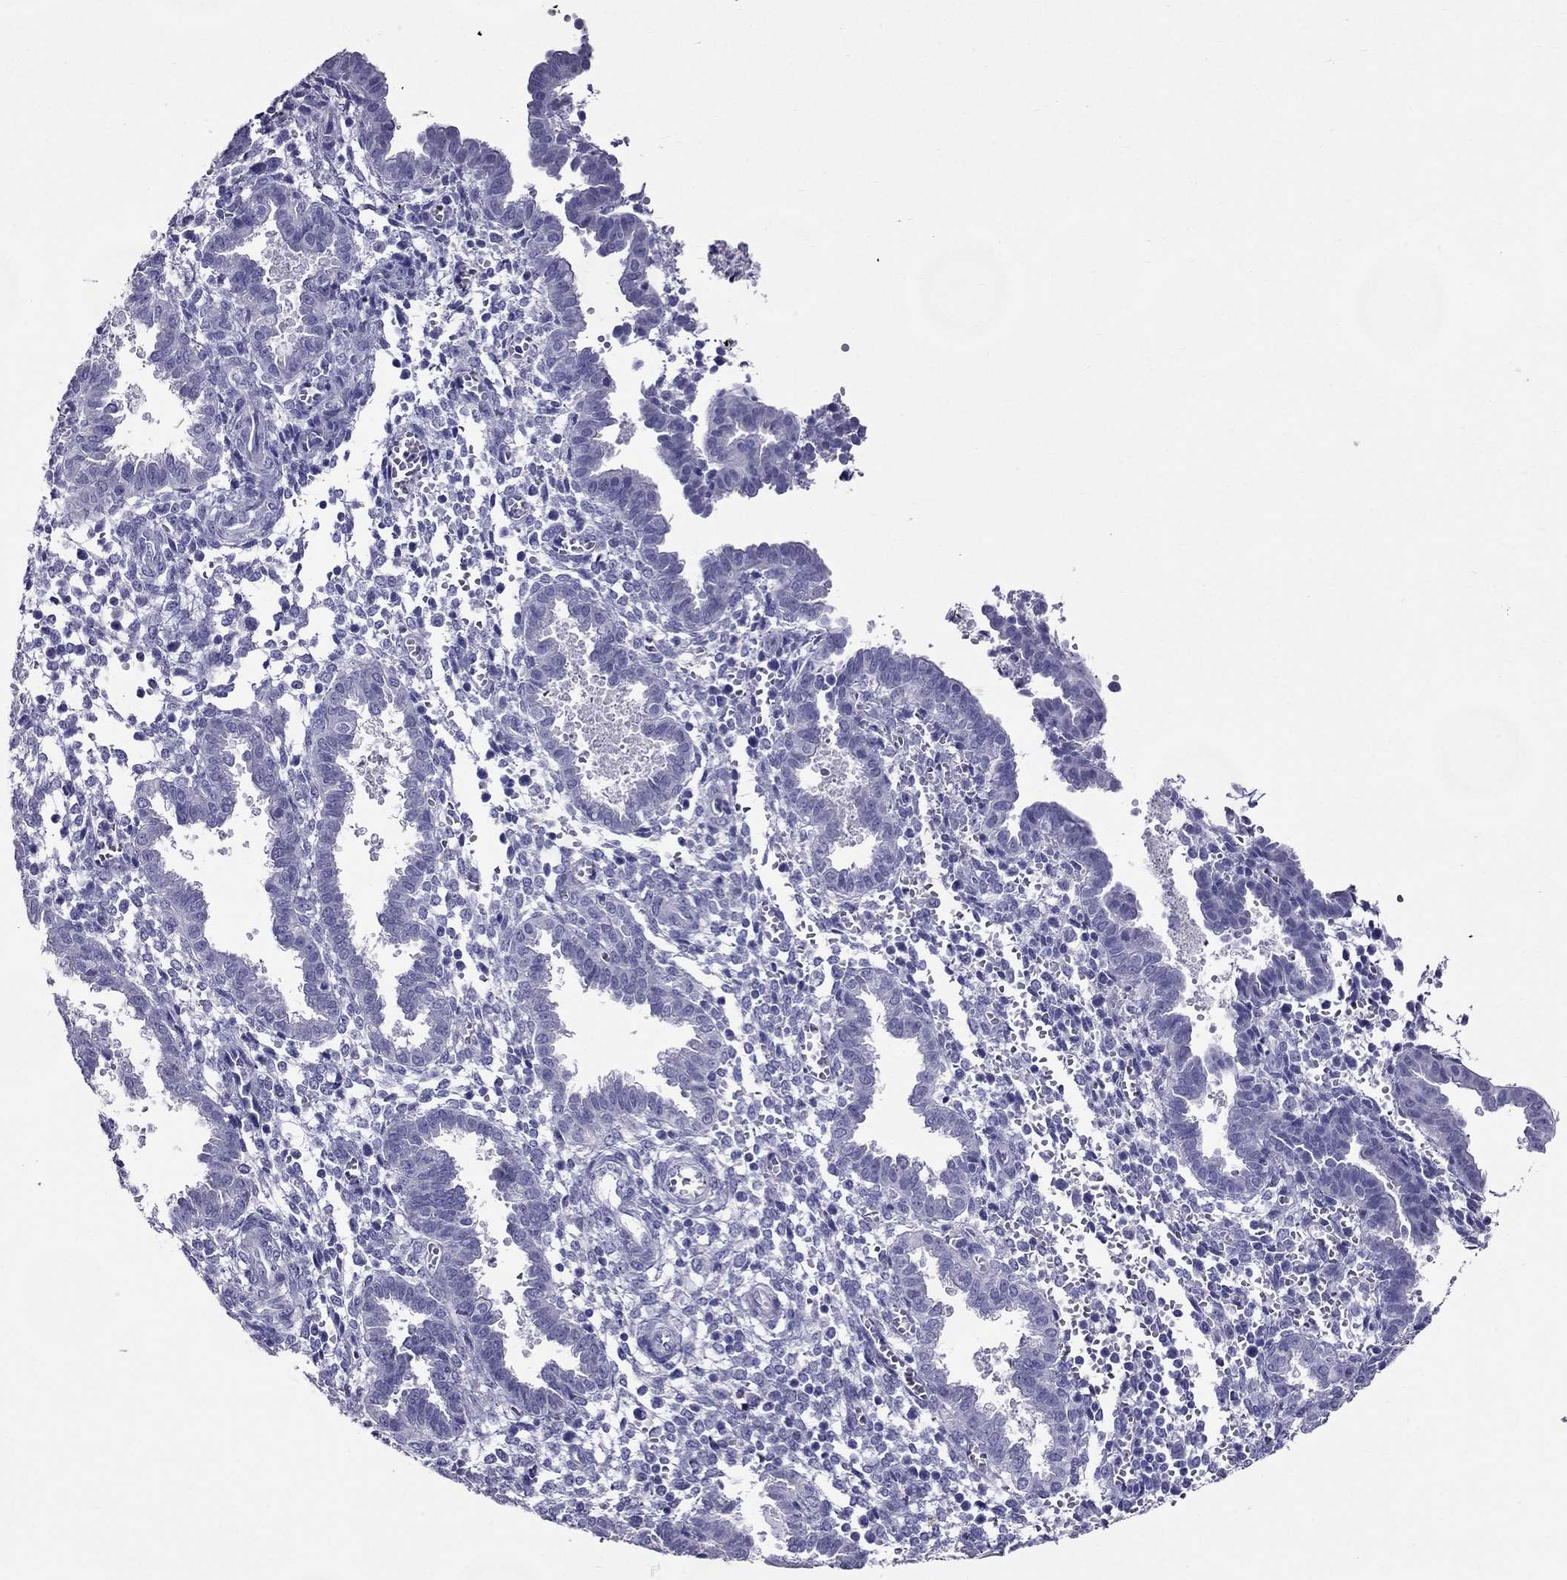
{"staining": {"intensity": "negative", "quantity": "none", "location": "none"}, "tissue": "endometrium", "cell_type": "Cells in endometrial stroma", "image_type": "normal", "snomed": [{"axis": "morphology", "description": "Normal tissue, NOS"}, {"axis": "topography", "description": "Endometrium"}], "caption": "Immunohistochemistry (IHC) of unremarkable endometrium reveals no expression in cells in endometrial stroma. The staining is performed using DAB (3,3'-diaminobenzidine) brown chromogen with nuclei counter-stained in using hematoxylin.", "gene": "ZNF541", "patient": {"sex": "female", "age": 37}}